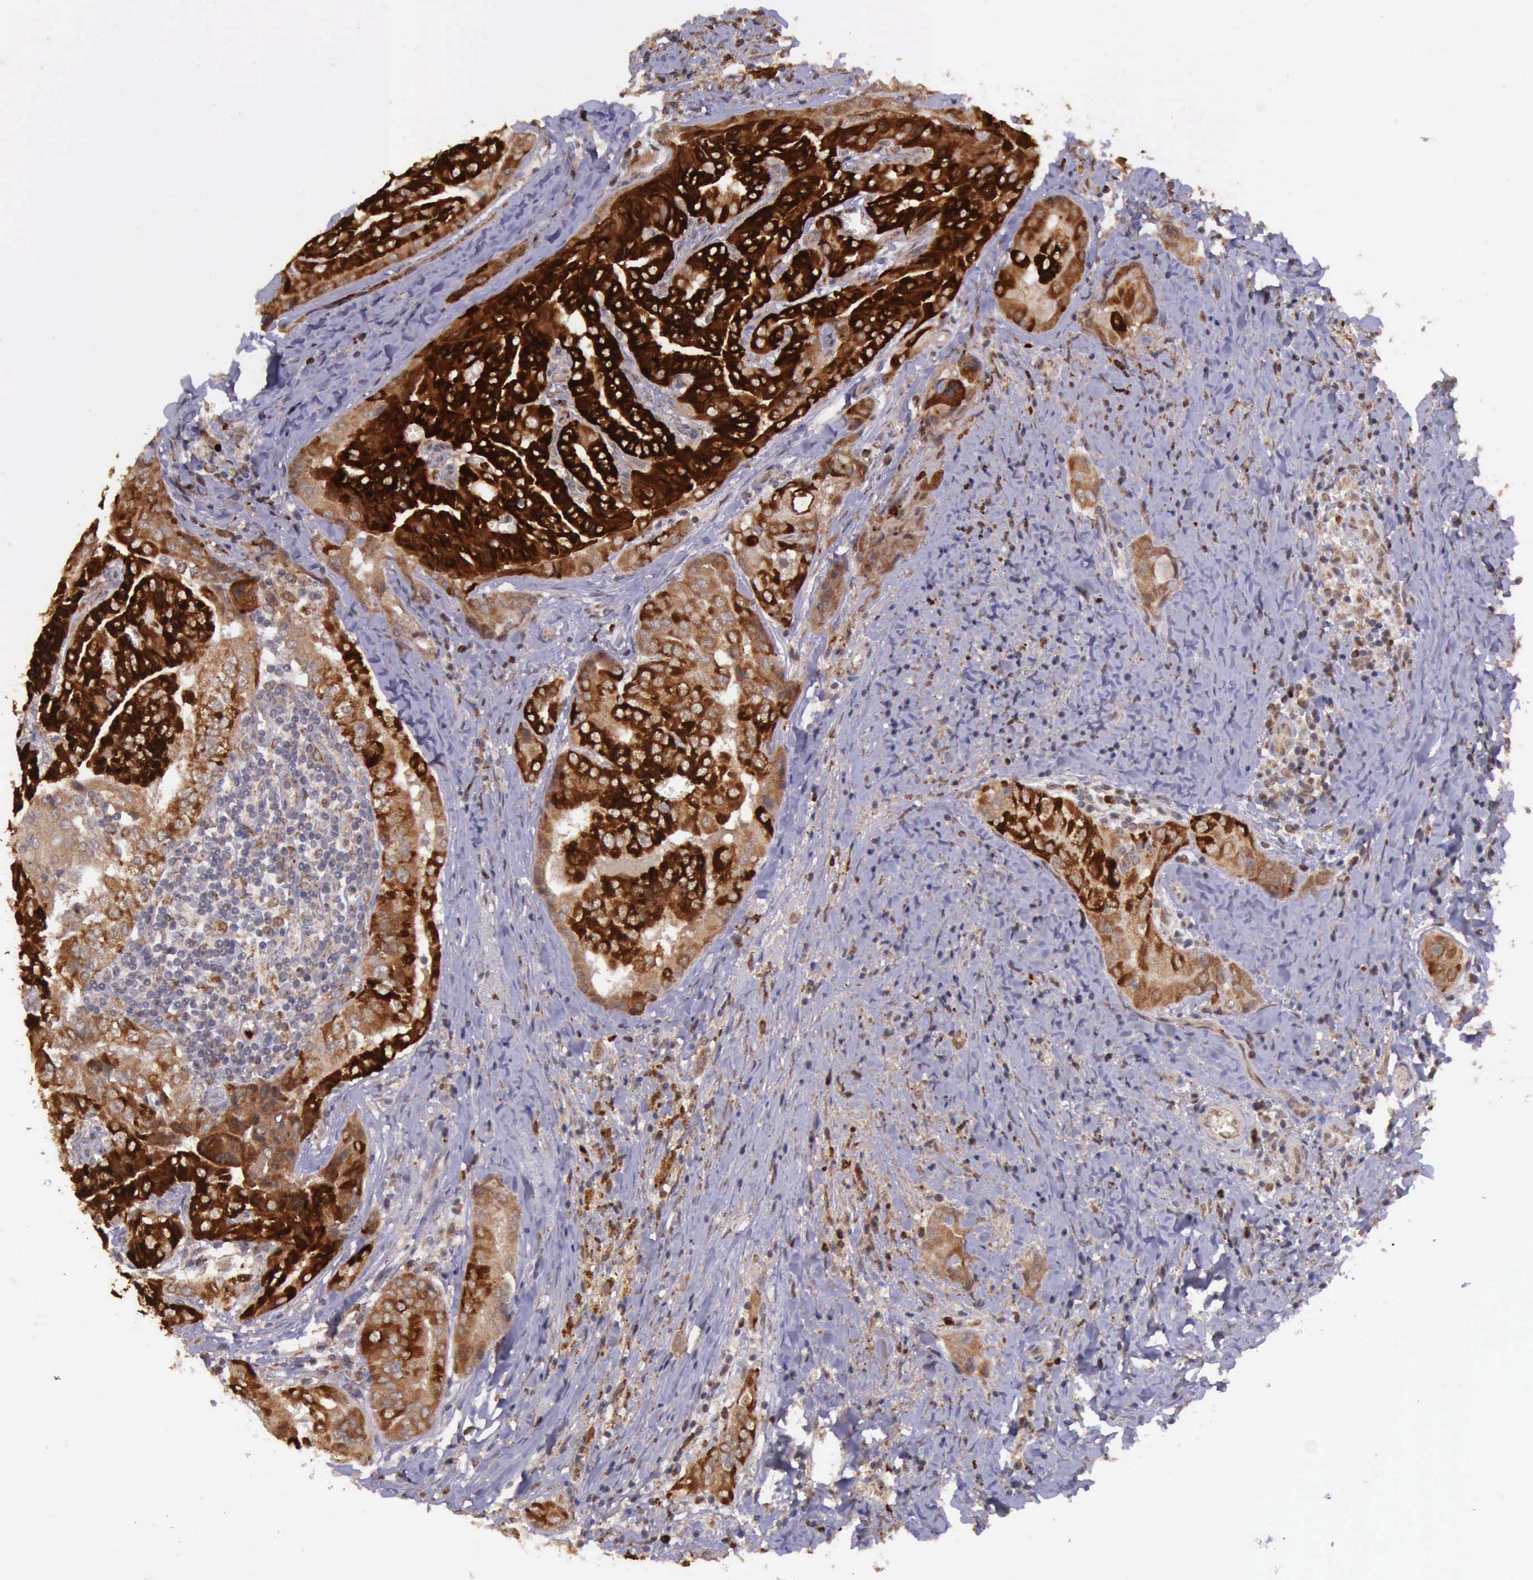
{"staining": {"intensity": "strong", "quantity": ">75%", "location": "cytoplasmic/membranous"}, "tissue": "thyroid cancer", "cell_type": "Tumor cells", "image_type": "cancer", "snomed": [{"axis": "morphology", "description": "Papillary adenocarcinoma, NOS"}, {"axis": "topography", "description": "Thyroid gland"}], "caption": "There is high levels of strong cytoplasmic/membranous expression in tumor cells of thyroid cancer, as demonstrated by immunohistochemical staining (brown color).", "gene": "ARMCX3", "patient": {"sex": "female", "age": 71}}